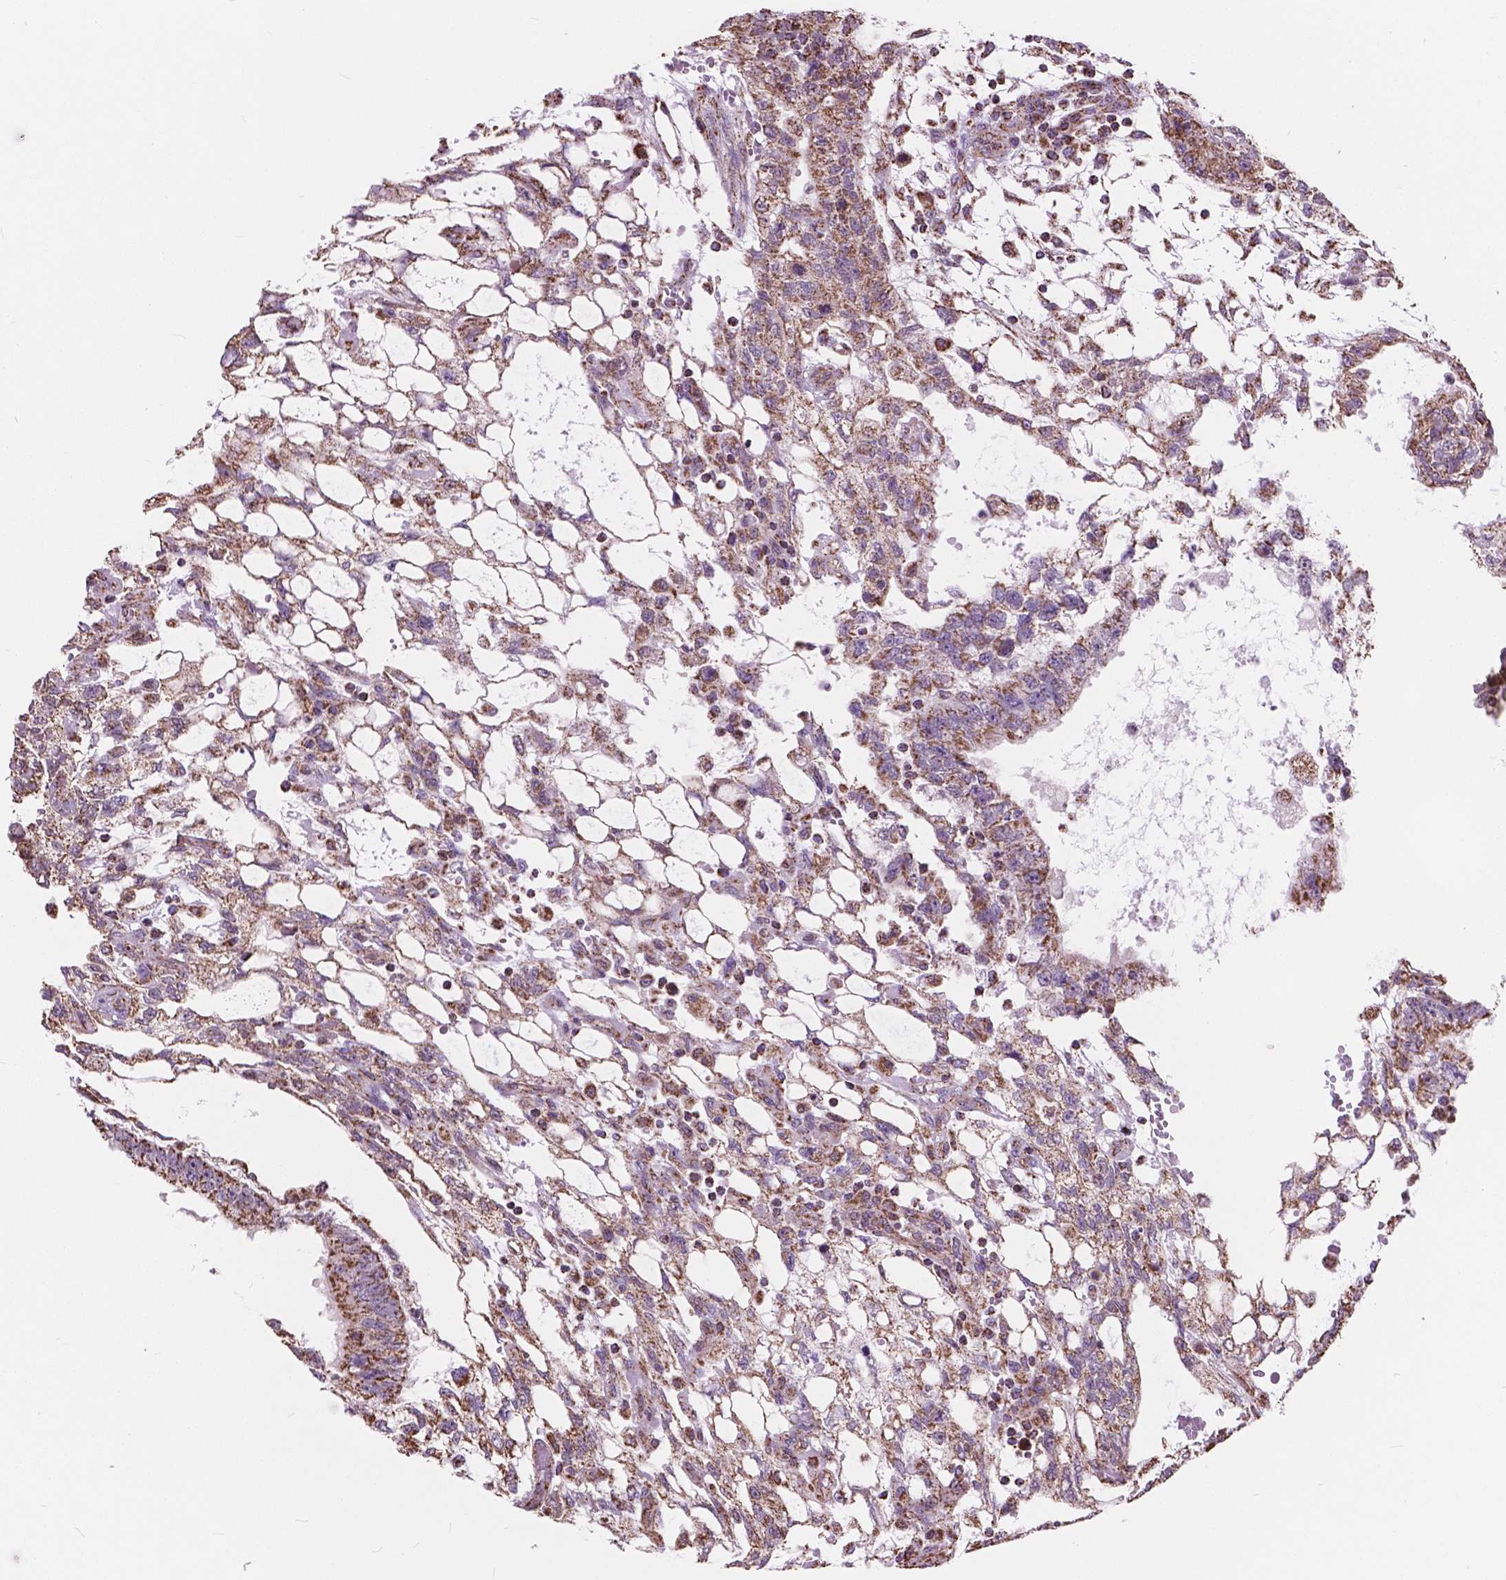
{"staining": {"intensity": "moderate", "quantity": ">75%", "location": "cytoplasmic/membranous"}, "tissue": "testis cancer", "cell_type": "Tumor cells", "image_type": "cancer", "snomed": [{"axis": "morphology", "description": "Carcinoma, Embryonal, NOS"}, {"axis": "topography", "description": "Testis"}], "caption": "Brown immunohistochemical staining in human embryonal carcinoma (testis) reveals moderate cytoplasmic/membranous expression in about >75% of tumor cells. The staining was performed using DAB to visualize the protein expression in brown, while the nuclei were stained in blue with hematoxylin (Magnification: 20x).", "gene": "SCOC", "patient": {"sex": "male", "age": 32}}